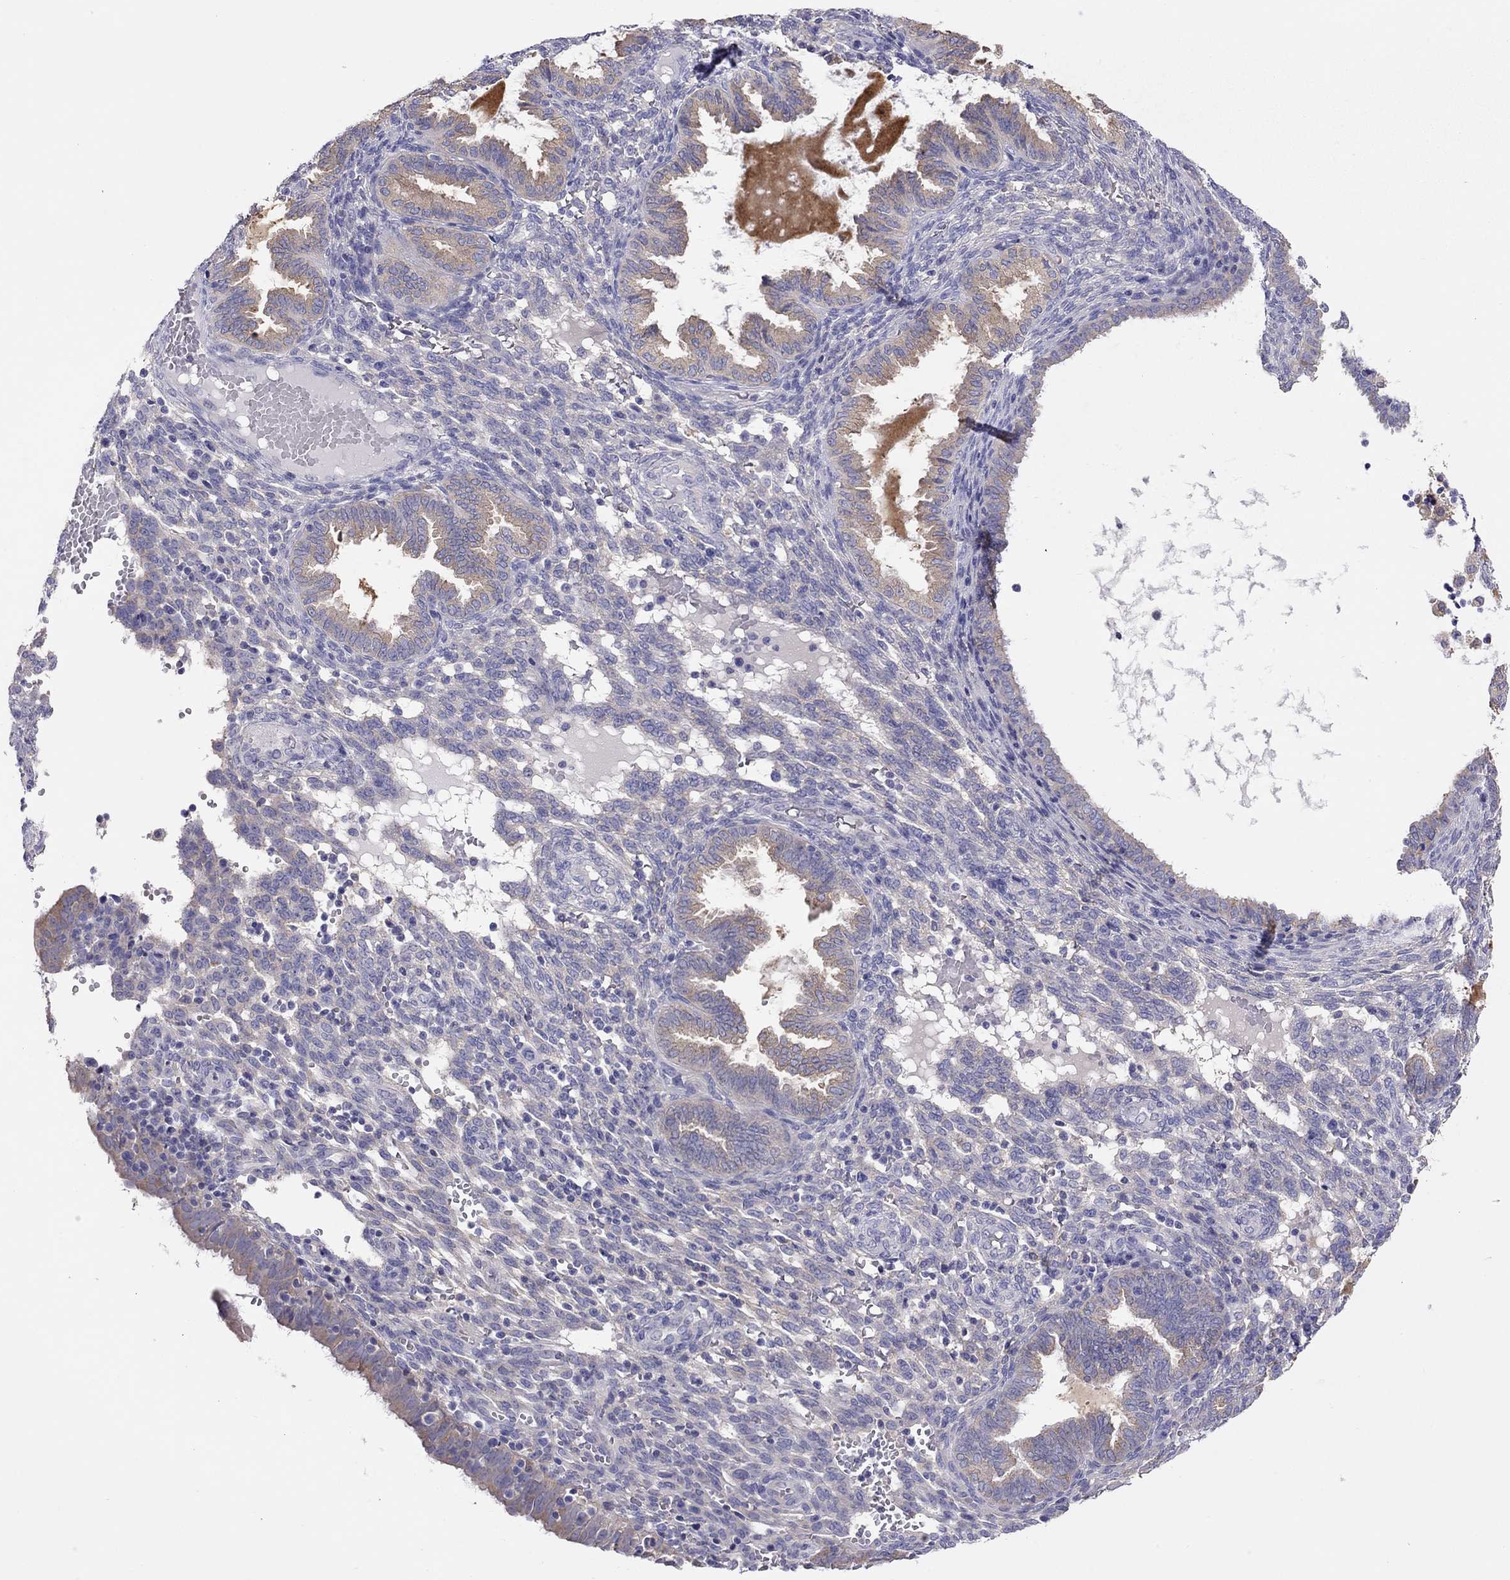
{"staining": {"intensity": "negative", "quantity": "none", "location": "none"}, "tissue": "endometrium", "cell_type": "Cells in endometrial stroma", "image_type": "normal", "snomed": [{"axis": "morphology", "description": "Normal tissue, NOS"}, {"axis": "topography", "description": "Endometrium"}], "caption": "Protein analysis of normal endometrium reveals no significant staining in cells in endometrial stroma. (Stains: DAB IHC with hematoxylin counter stain, Microscopy: brightfield microscopy at high magnification).", "gene": "ALOX15B", "patient": {"sex": "female", "age": 42}}